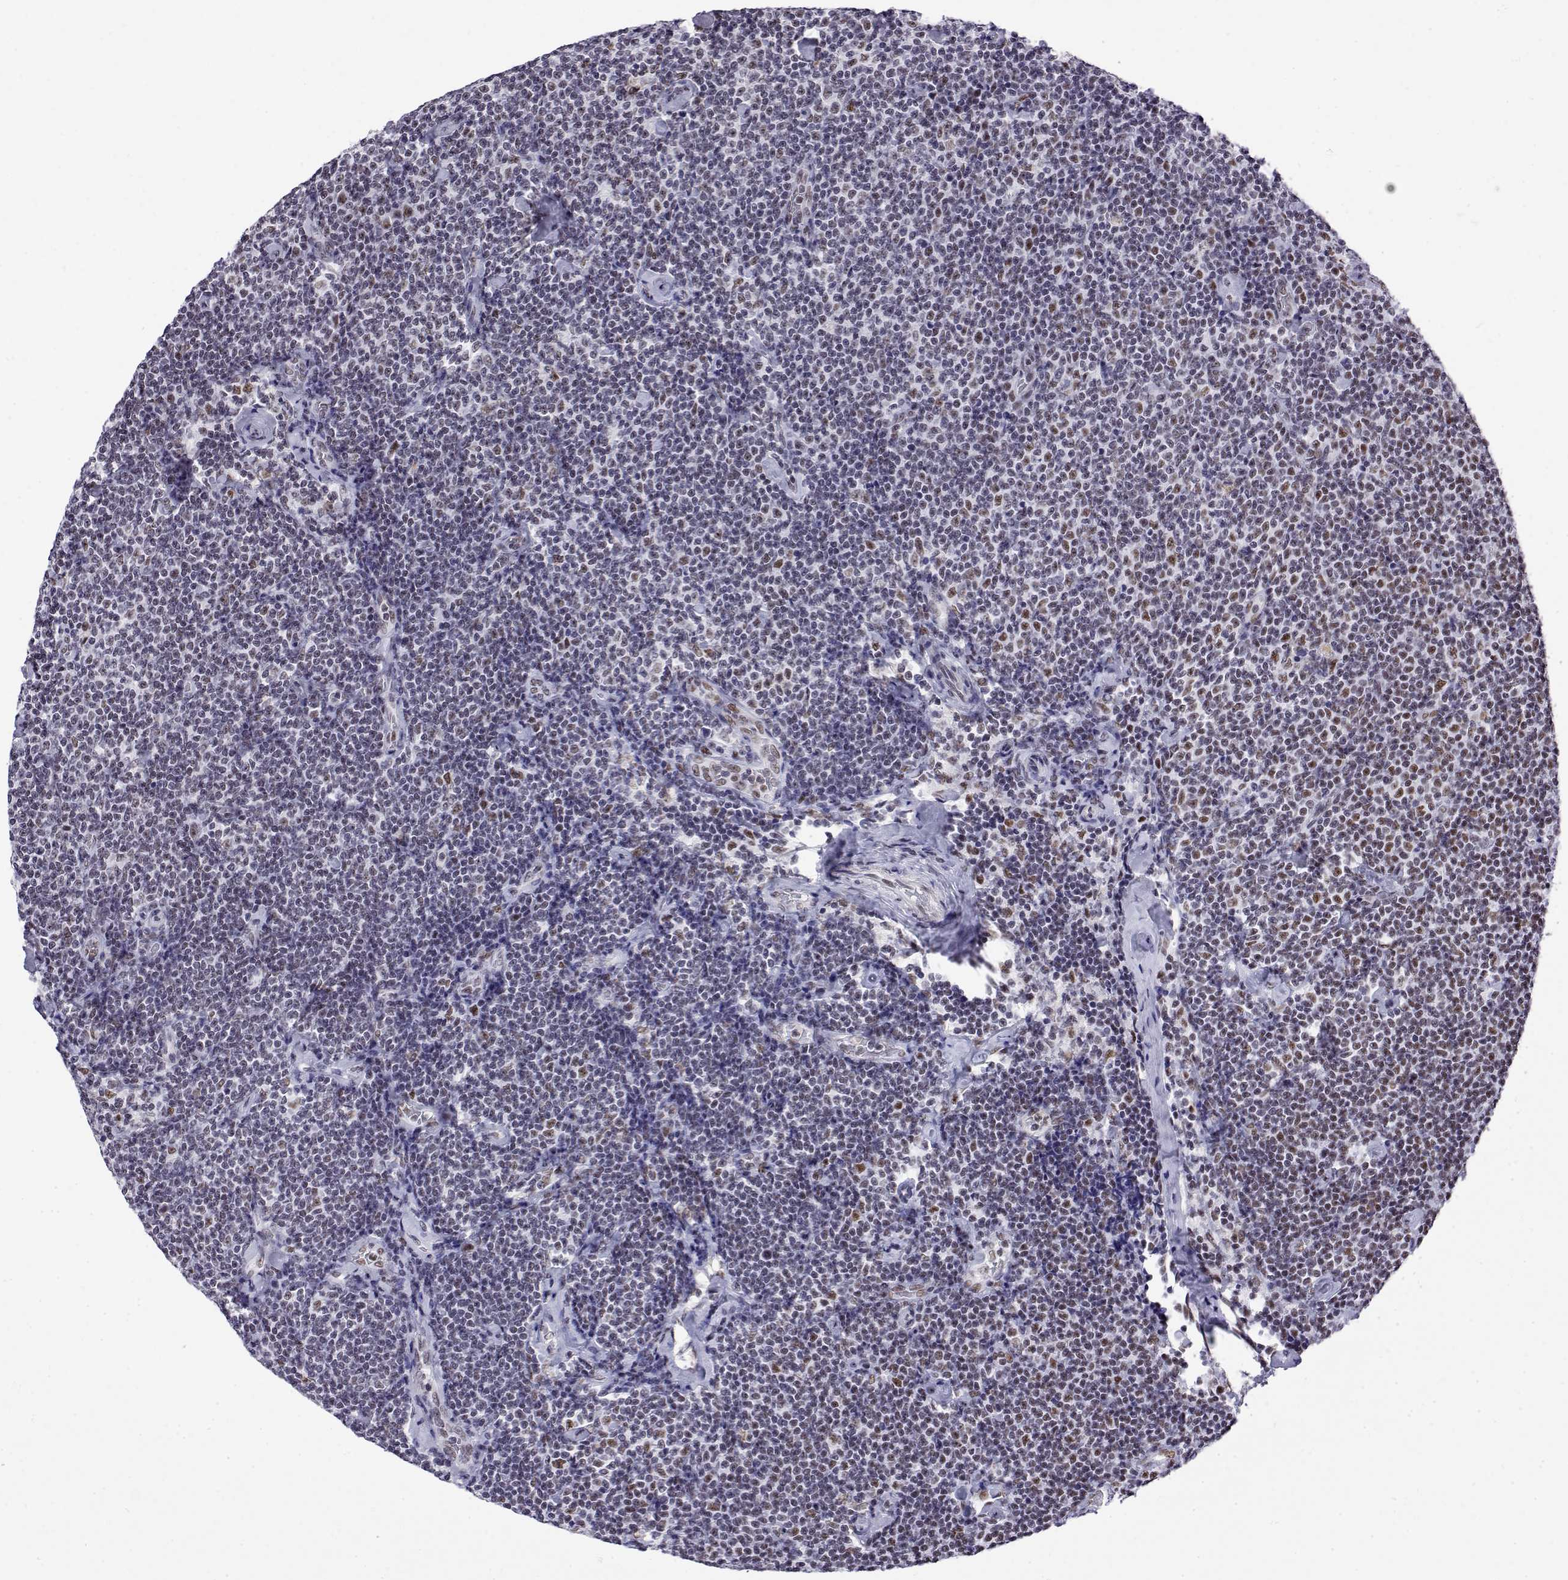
{"staining": {"intensity": "weak", "quantity": "<25%", "location": "cytoplasmic/membranous"}, "tissue": "lymphoma", "cell_type": "Tumor cells", "image_type": "cancer", "snomed": [{"axis": "morphology", "description": "Malignant lymphoma, non-Hodgkin's type, Low grade"}, {"axis": "topography", "description": "Lymph node"}], "caption": "A high-resolution micrograph shows immunohistochemistry (IHC) staining of malignant lymphoma, non-Hodgkin's type (low-grade), which shows no significant staining in tumor cells. The staining was performed using DAB to visualize the protein expression in brown, while the nuclei were stained in blue with hematoxylin (Magnification: 20x).", "gene": "POLDIP3", "patient": {"sex": "male", "age": 81}}